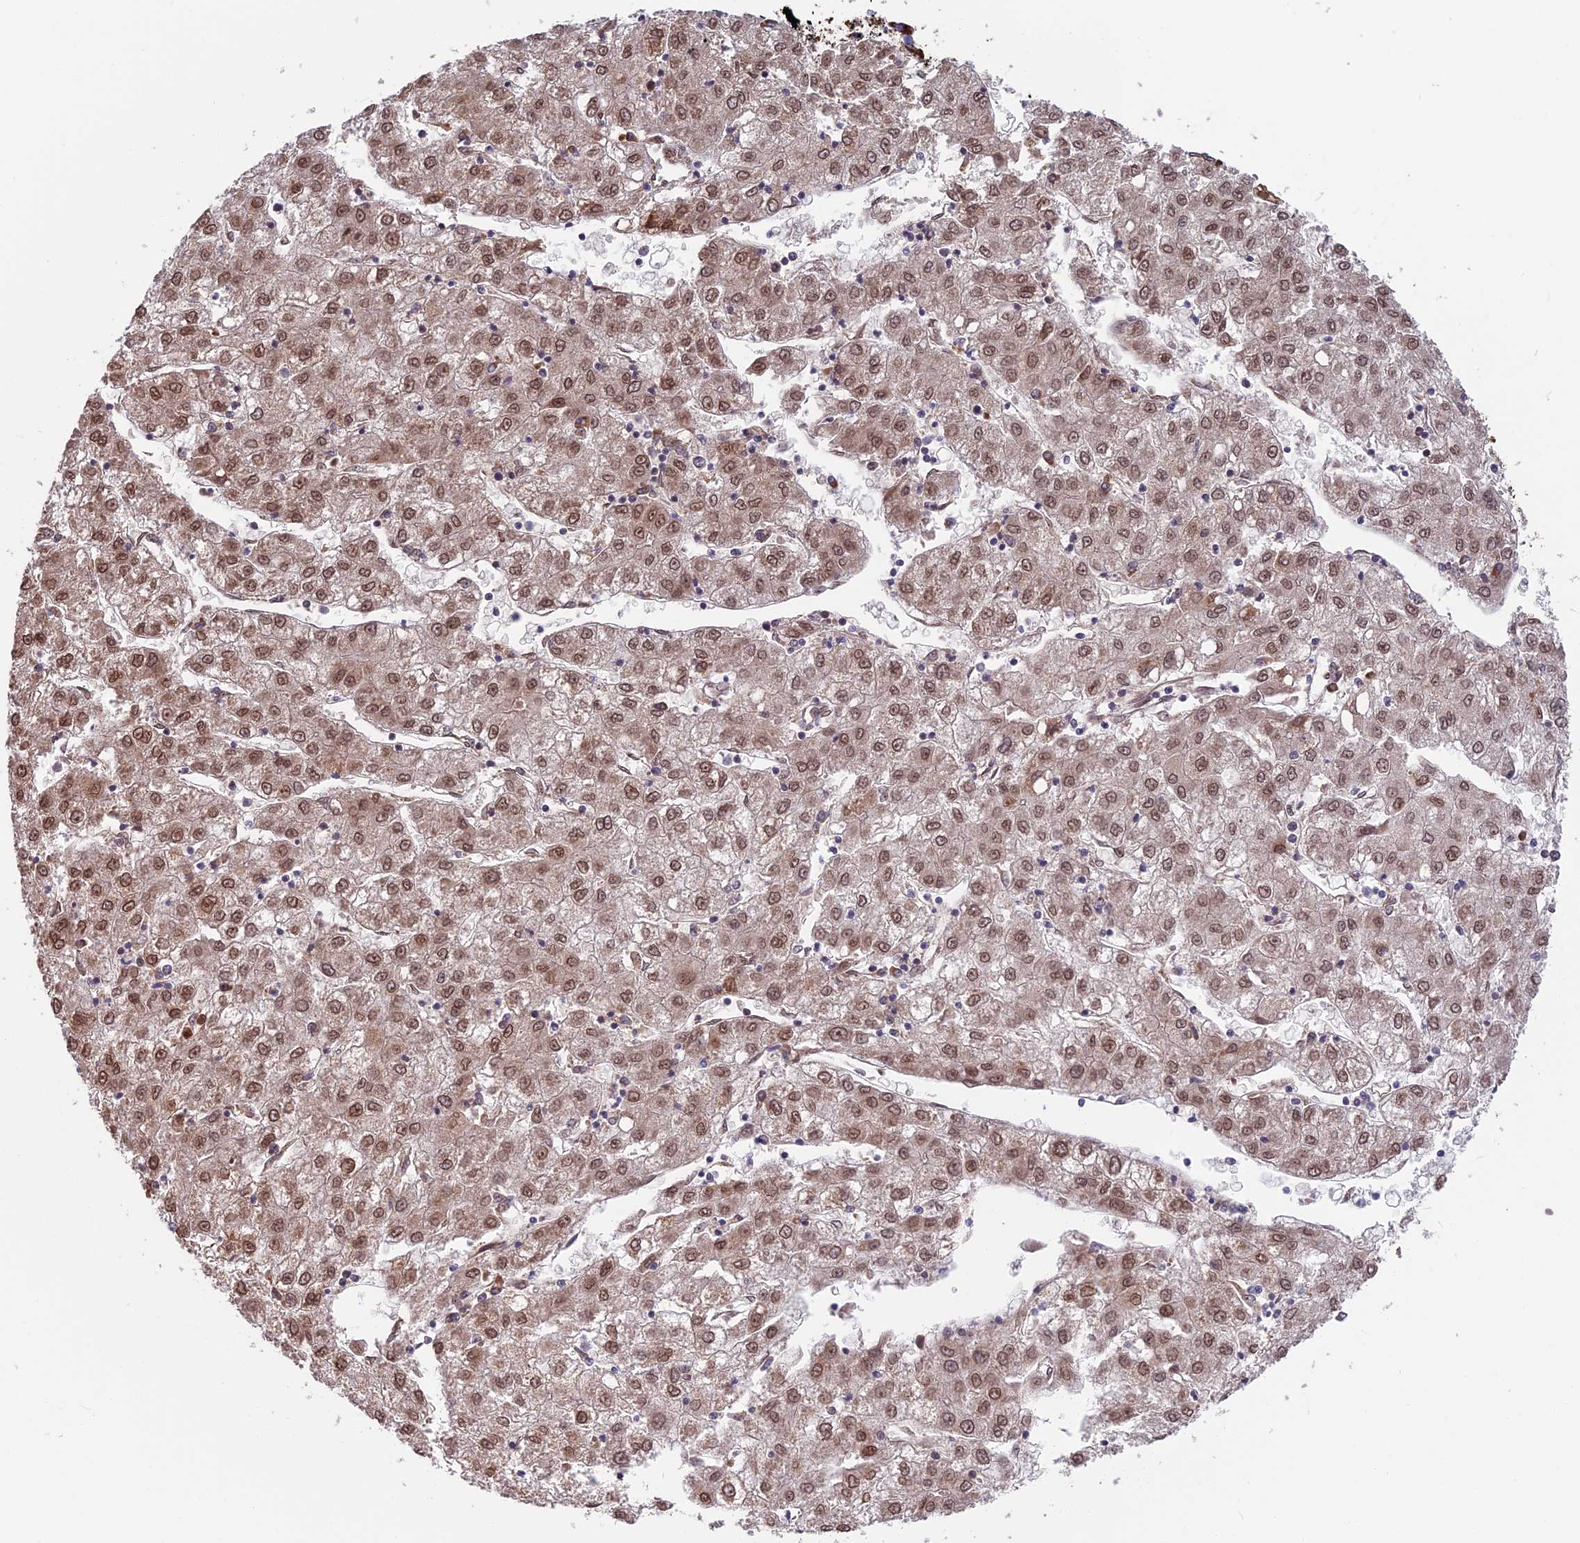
{"staining": {"intensity": "moderate", "quantity": ">75%", "location": "cytoplasmic/membranous,nuclear"}, "tissue": "liver cancer", "cell_type": "Tumor cells", "image_type": "cancer", "snomed": [{"axis": "morphology", "description": "Carcinoma, Hepatocellular, NOS"}, {"axis": "topography", "description": "Liver"}], "caption": "Protein staining of hepatocellular carcinoma (liver) tissue reveals moderate cytoplasmic/membranous and nuclear staining in approximately >75% of tumor cells.", "gene": "CS", "patient": {"sex": "male", "age": 72}}